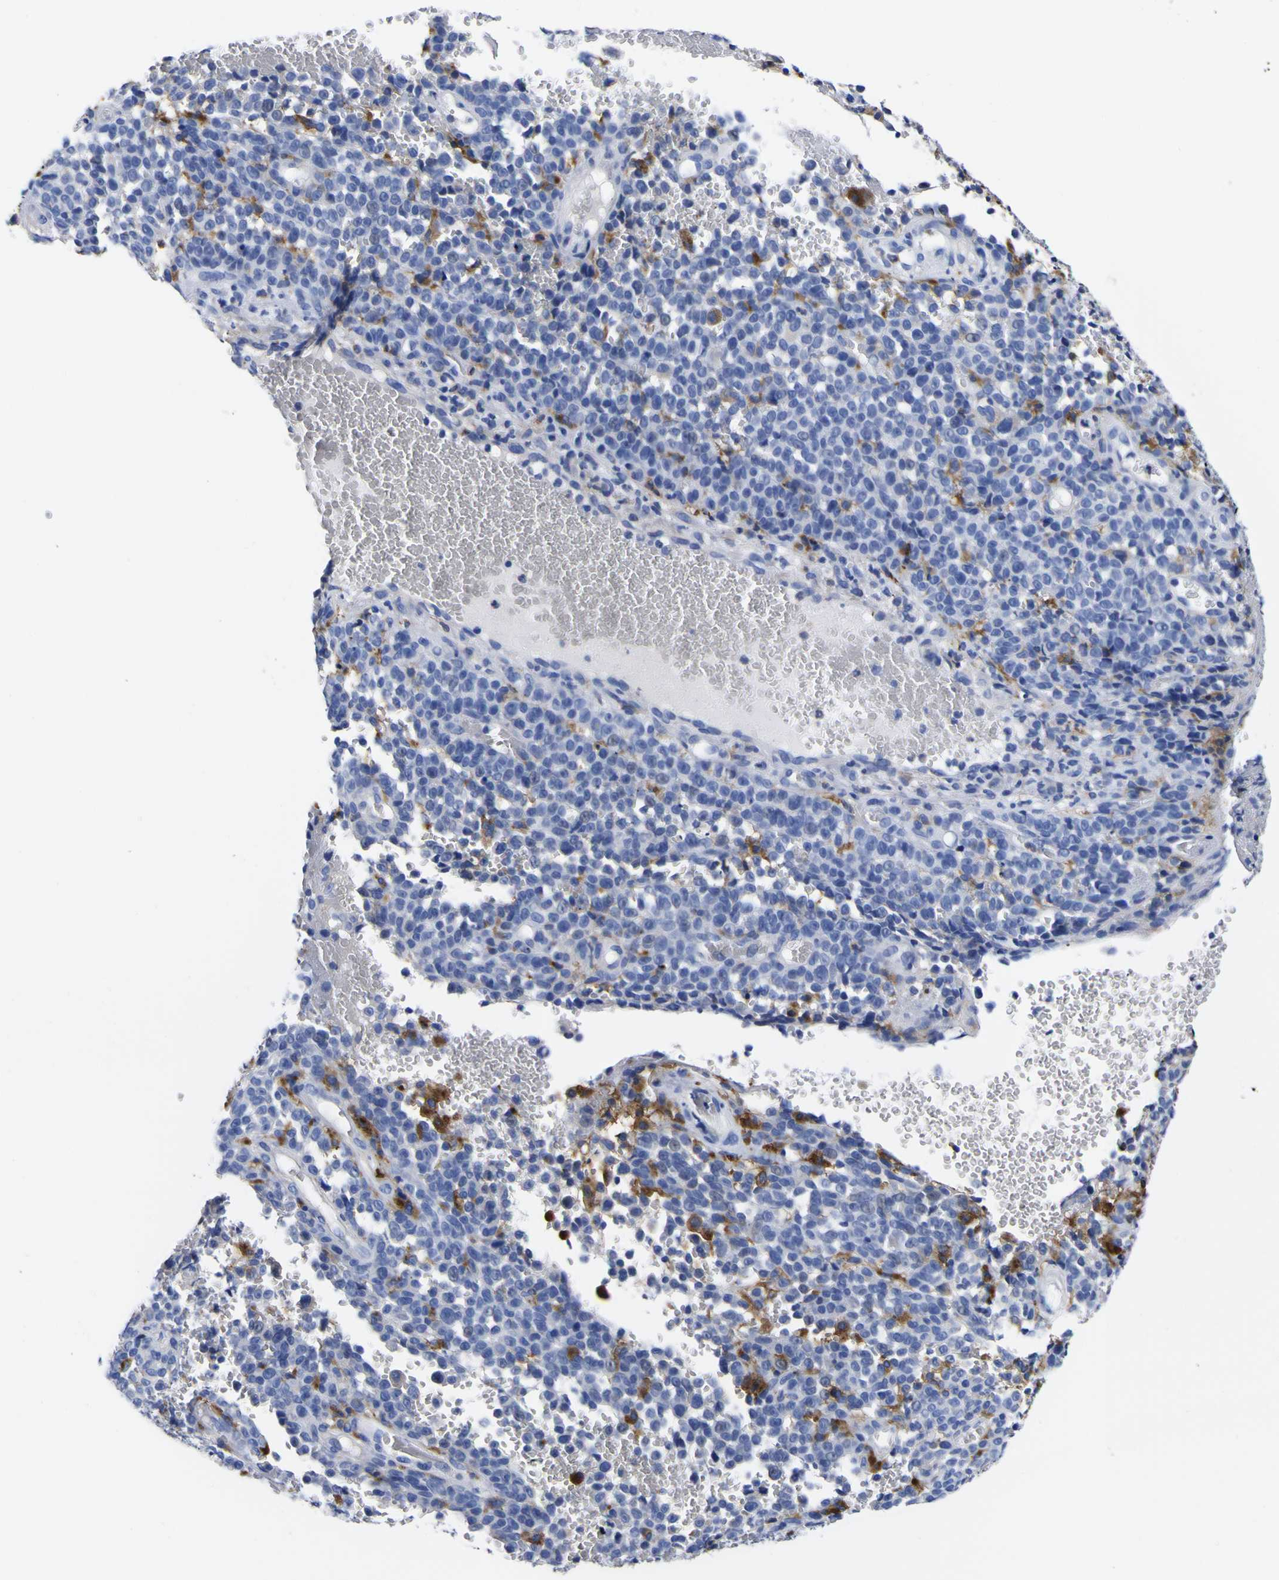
{"staining": {"intensity": "strong", "quantity": "25%-75%", "location": "cytoplasmic/membranous"}, "tissue": "melanoma", "cell_type": "Tumor cells", "image_type": "cancer", "snomed": [{"axis": "morphology", "description": "Malignant melanoma, NOS"}, {"axis": "topography", "description": "Skin"}], "caption": "Immunohistochemical staining of malignant melanoma demonstrates high levels of strong cytoplasmic/membranous staining in approximately 25%-75% of tumor cells. (IHC, brightfield microscopy, high magnification).", "gene": "HLA-DQA1", "patient": {"sex": "female", "age": 82}}